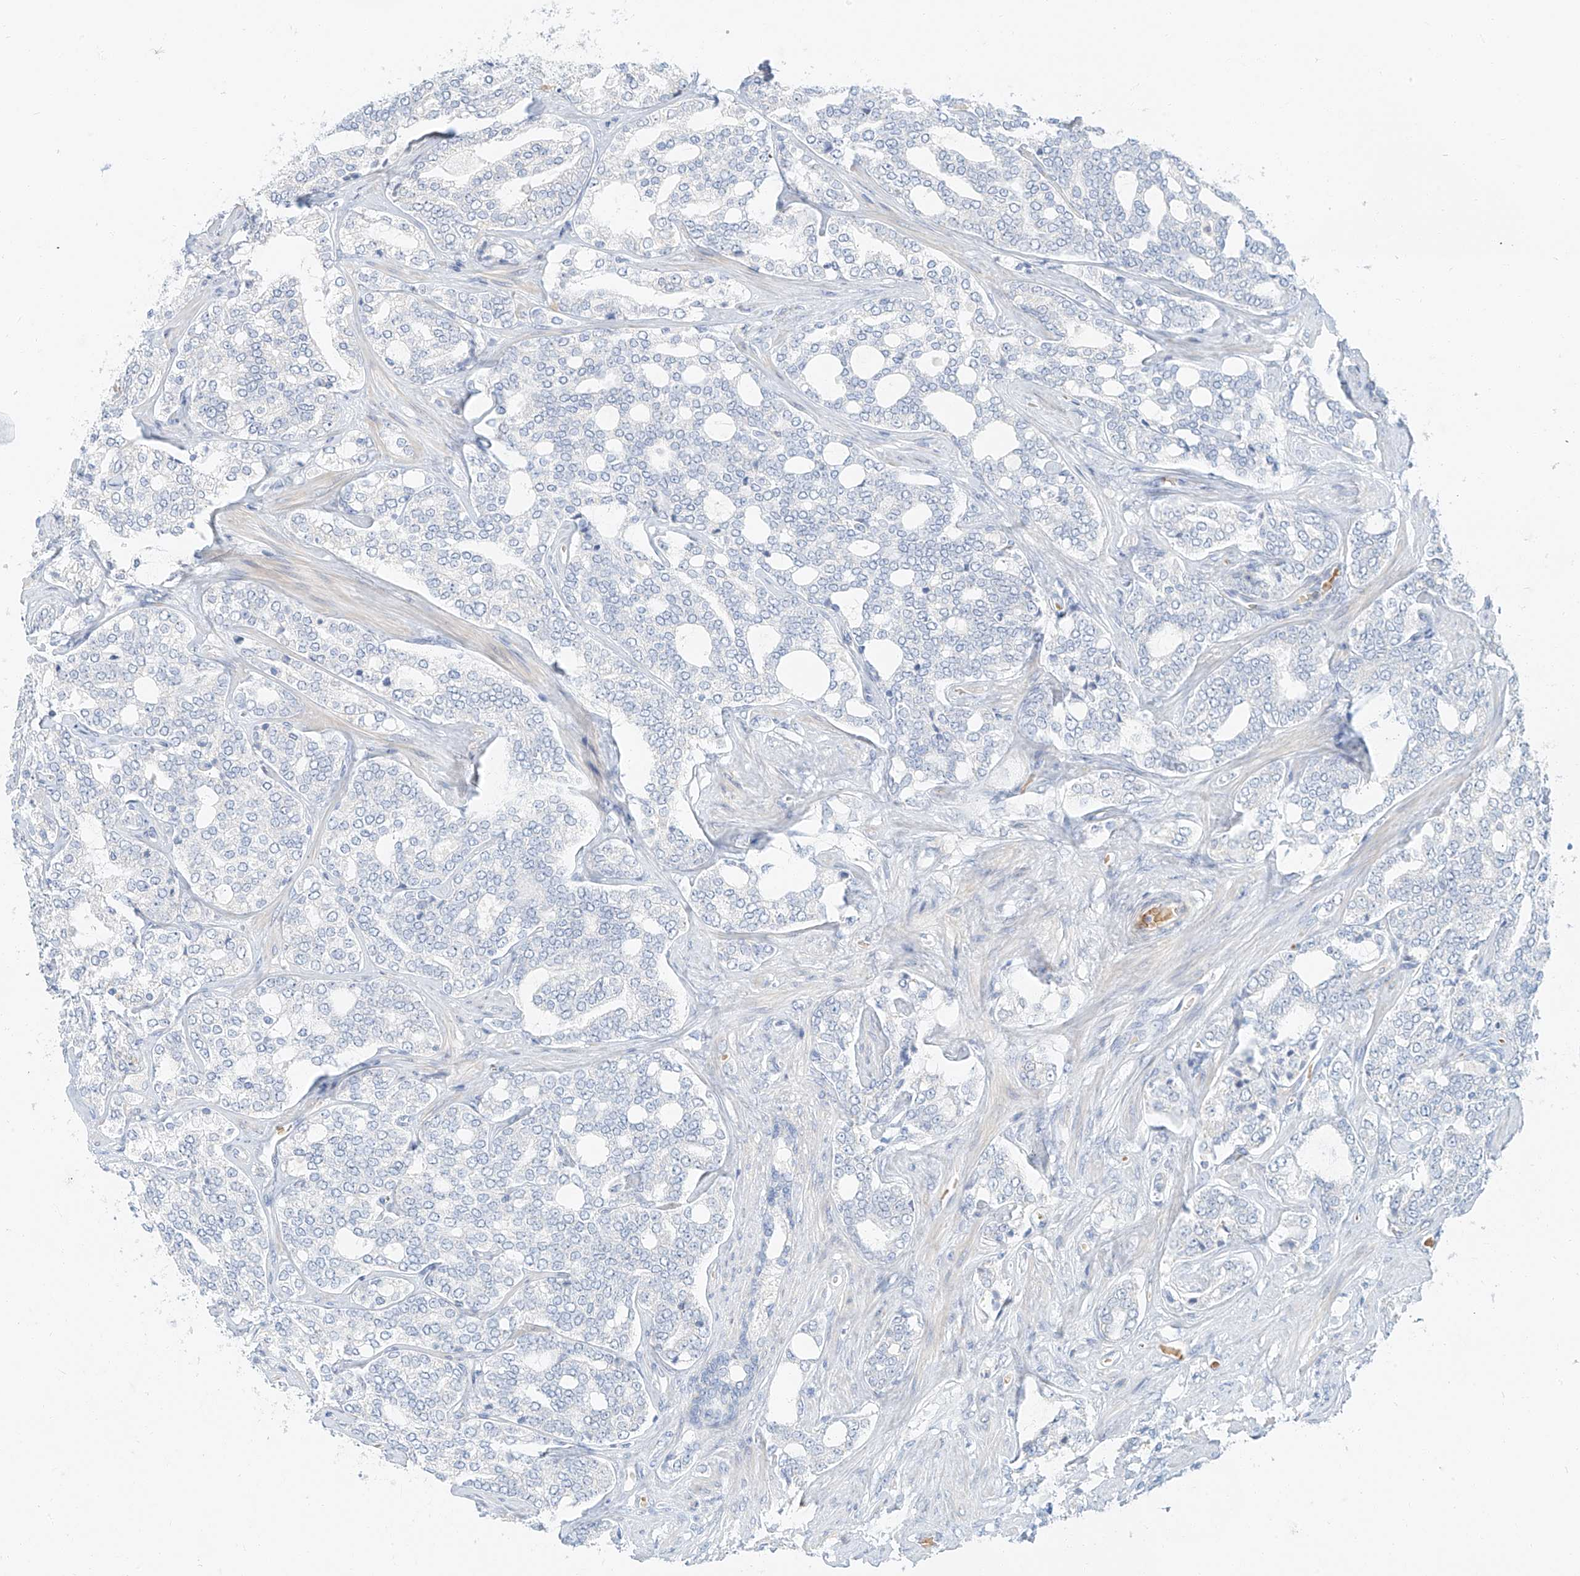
{"staining": {"intensity": "negative", "quantity": "none", "location": "none"}, "tissue": "prostate cancer", "cell_type": "Tumor cells", "image_type": "cancer", "snomed": [{"axis": "morphology", "description": "Adenocarcinoma, High grade"}, {"axis": "topography", "description": "Prostate"}], "caption": "Prostate adenocarcinoma (high-grade) was stained to show a protein in brown. There is no significant positivity in tumor cells.", "gene": "PGC", "patient": {"sex": "male", "age": 64}}